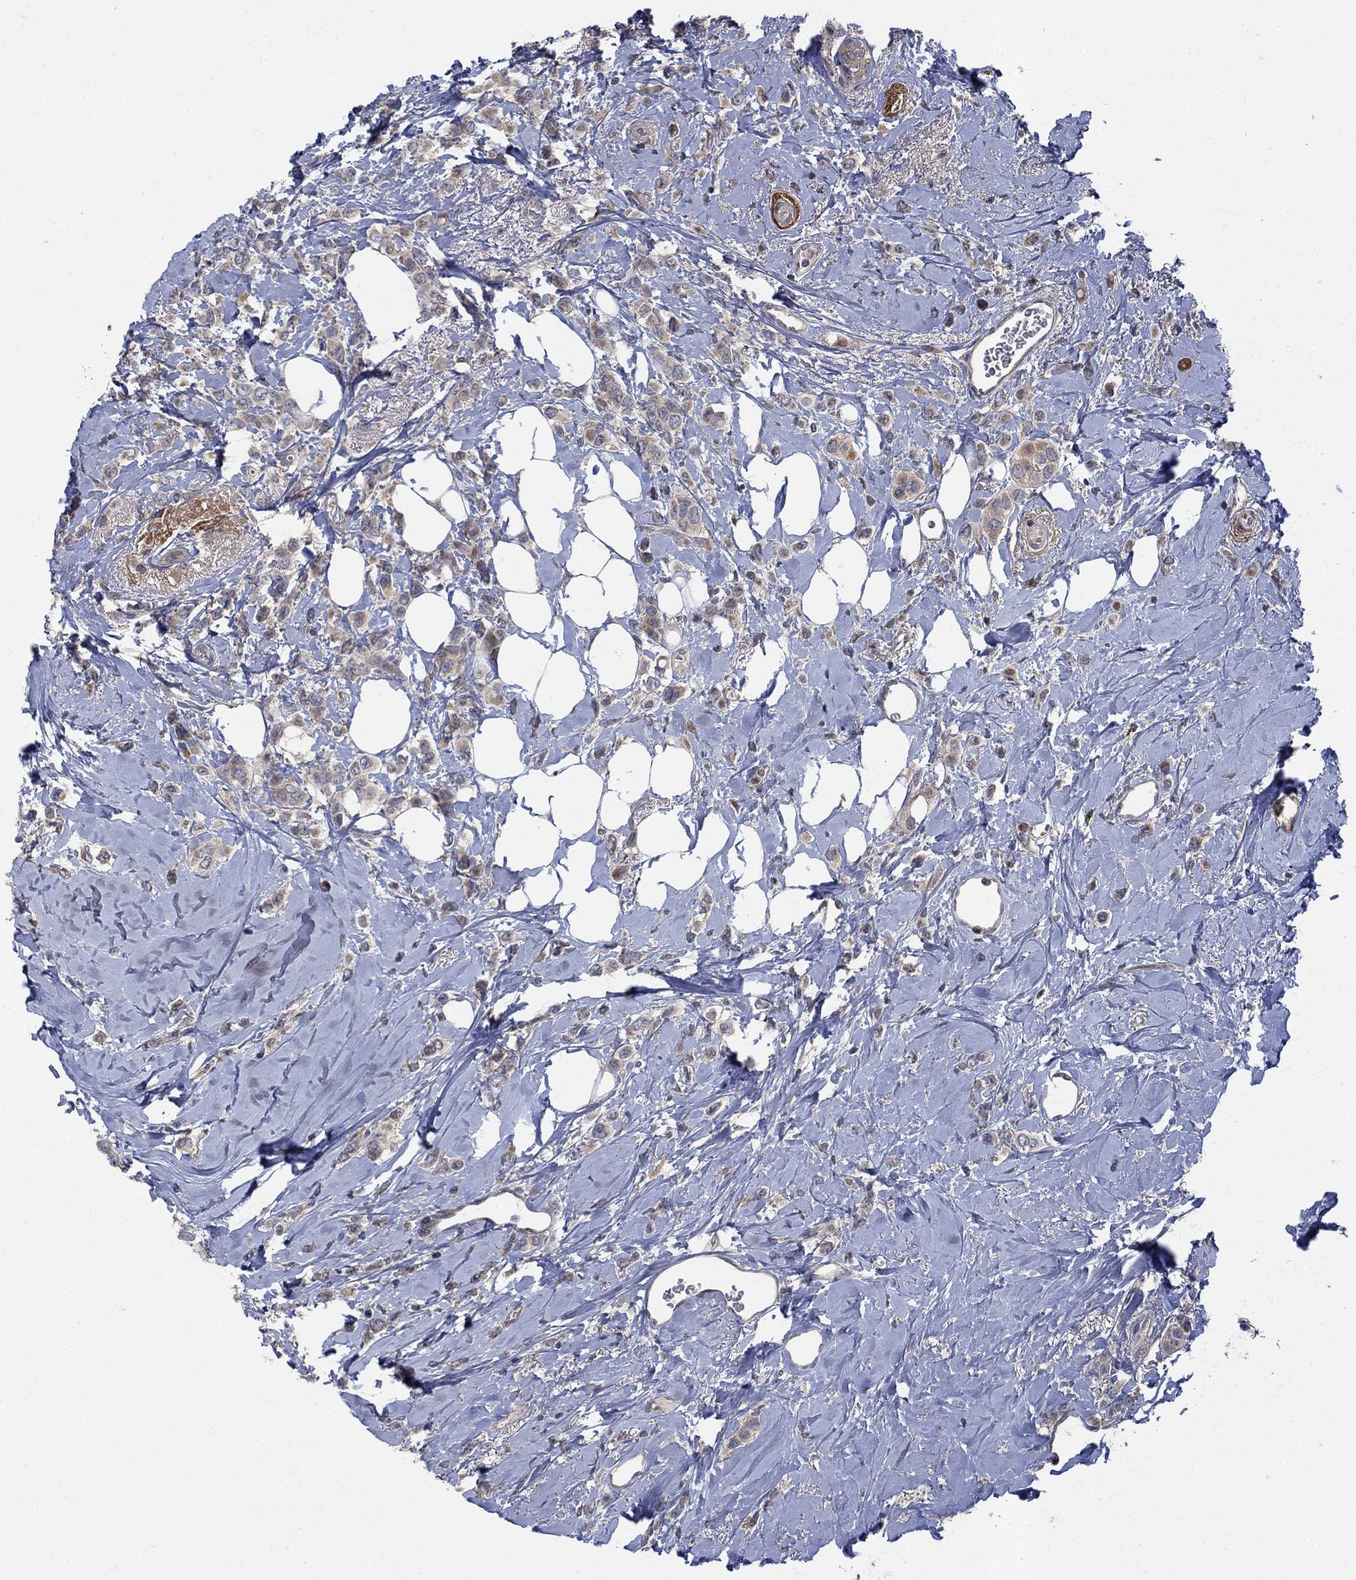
{"staining": {"intensity": "weak", "quantity": "25%-75%", "location": "cytoplasmic/membranous"}, "tissue": "breast cancer", "cell_type": "Tumor cells", "image_type": "cancer", "snomed": [{"axis": "morphology", "description": "Lobular carcinoma"}, {"axis": "topography", "description": "Breast"}], "caption": "There is low levels of weak cytoplasmic/membranous expression in tumor cells of breast lobular carcinoma, as demonstrated by immunohistochemical staining (brown color).", "gene": "WDR19", "patient": {"sex": "female", "age": 66}}